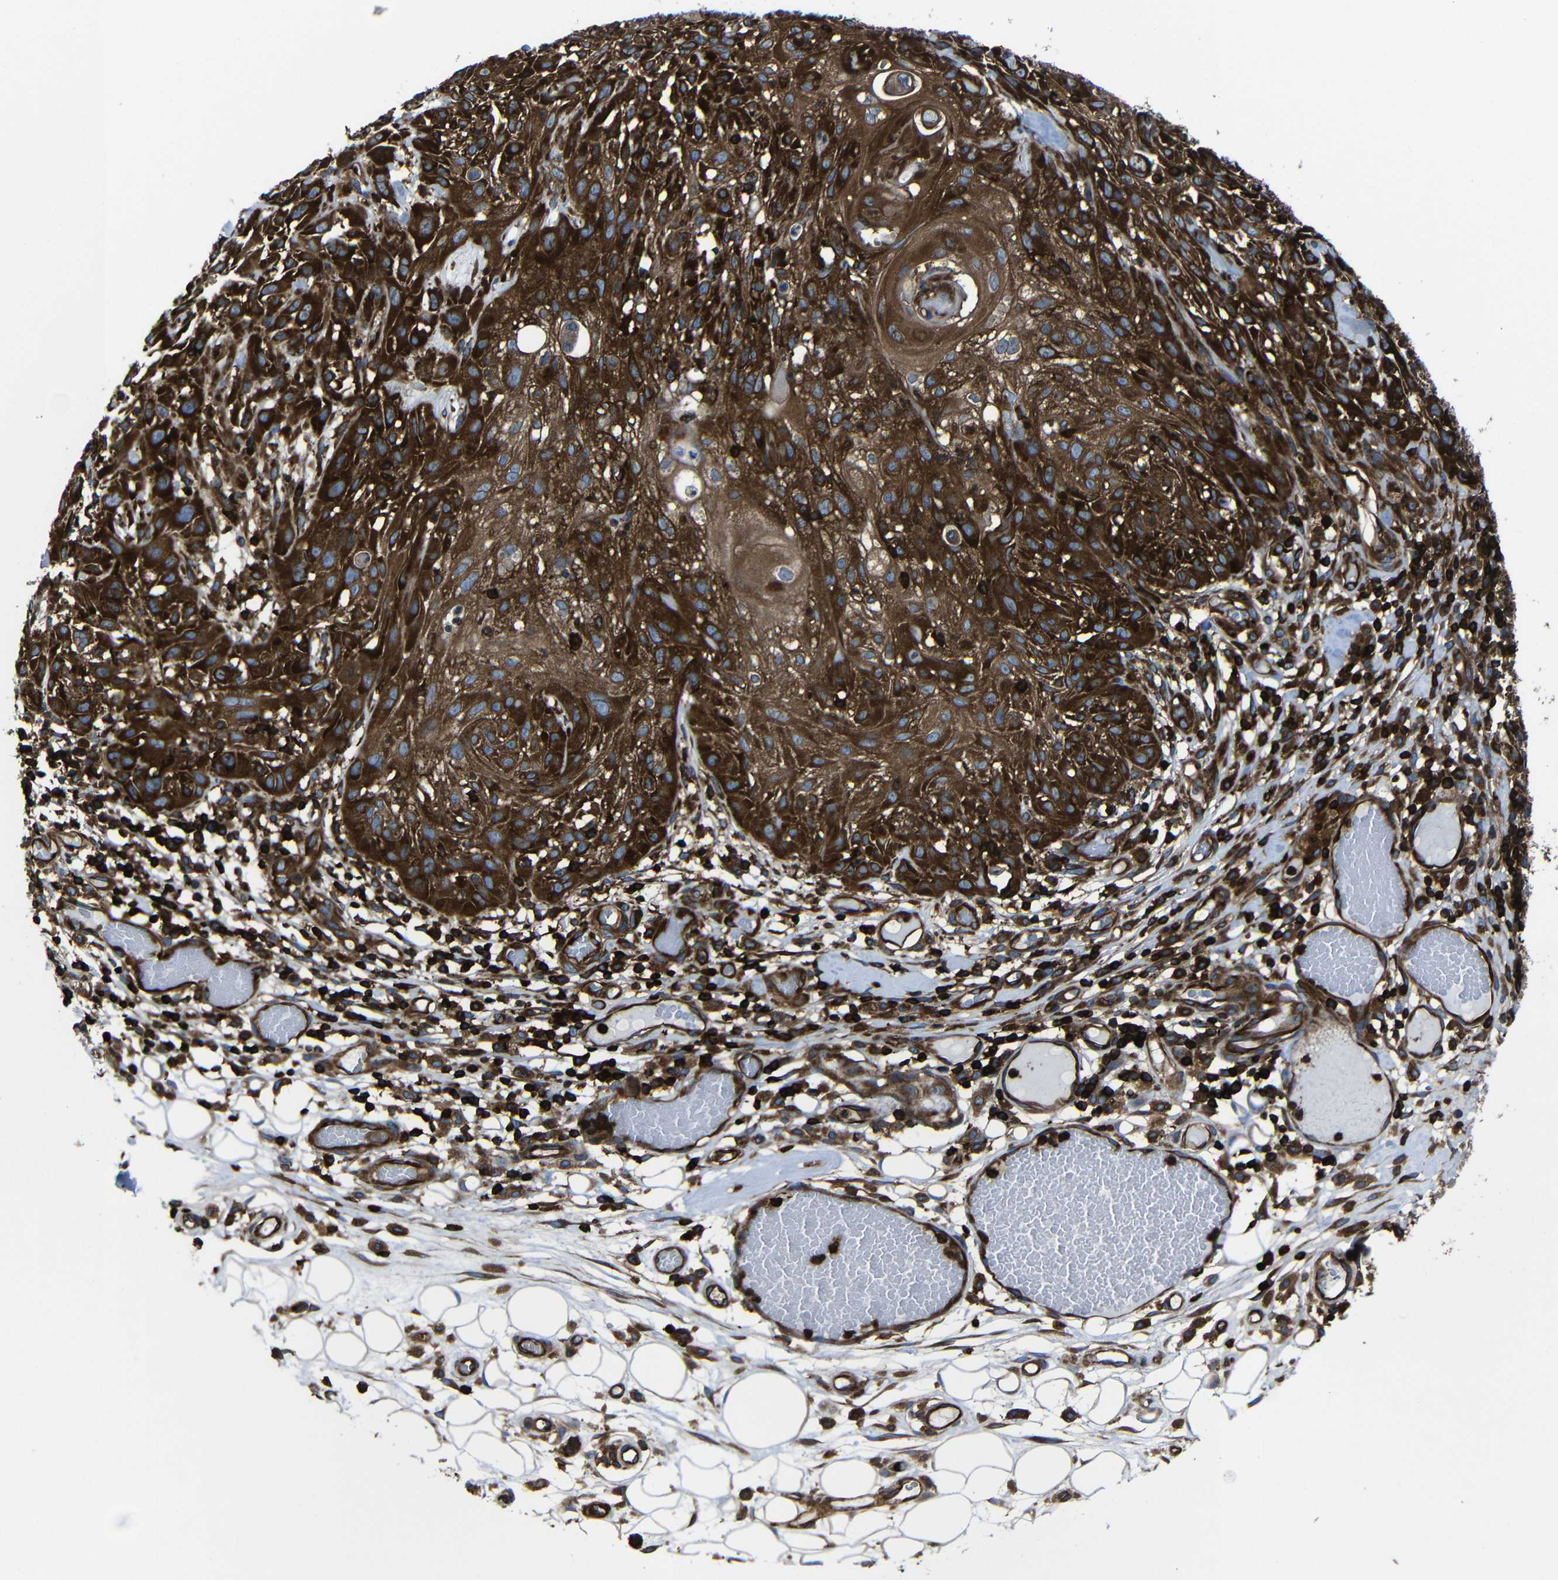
{"staining": {"intensity": "strong", "quantity": ">75%", "location": "cytoplasmic/membranous"}, "tissue": "skin cancer", "cell_type": "Tumor cells", "image_type": "cancer", "snomed": [{"axis": "morphology", "description": "Squamous cell carcinoma, NOS"}, {"axis": "topography", "description": "Skin"}], "caption": "Brown immunohistochemical staining in skin cancer exhibits strong cytoplasmic/membranous staining in approximately >75% of tumor cells. (Brightfield microscopy of DAB IHC at high magnification).", "gene": "ARHGEF1", "patient": {"sex": "male", "age": 75}}